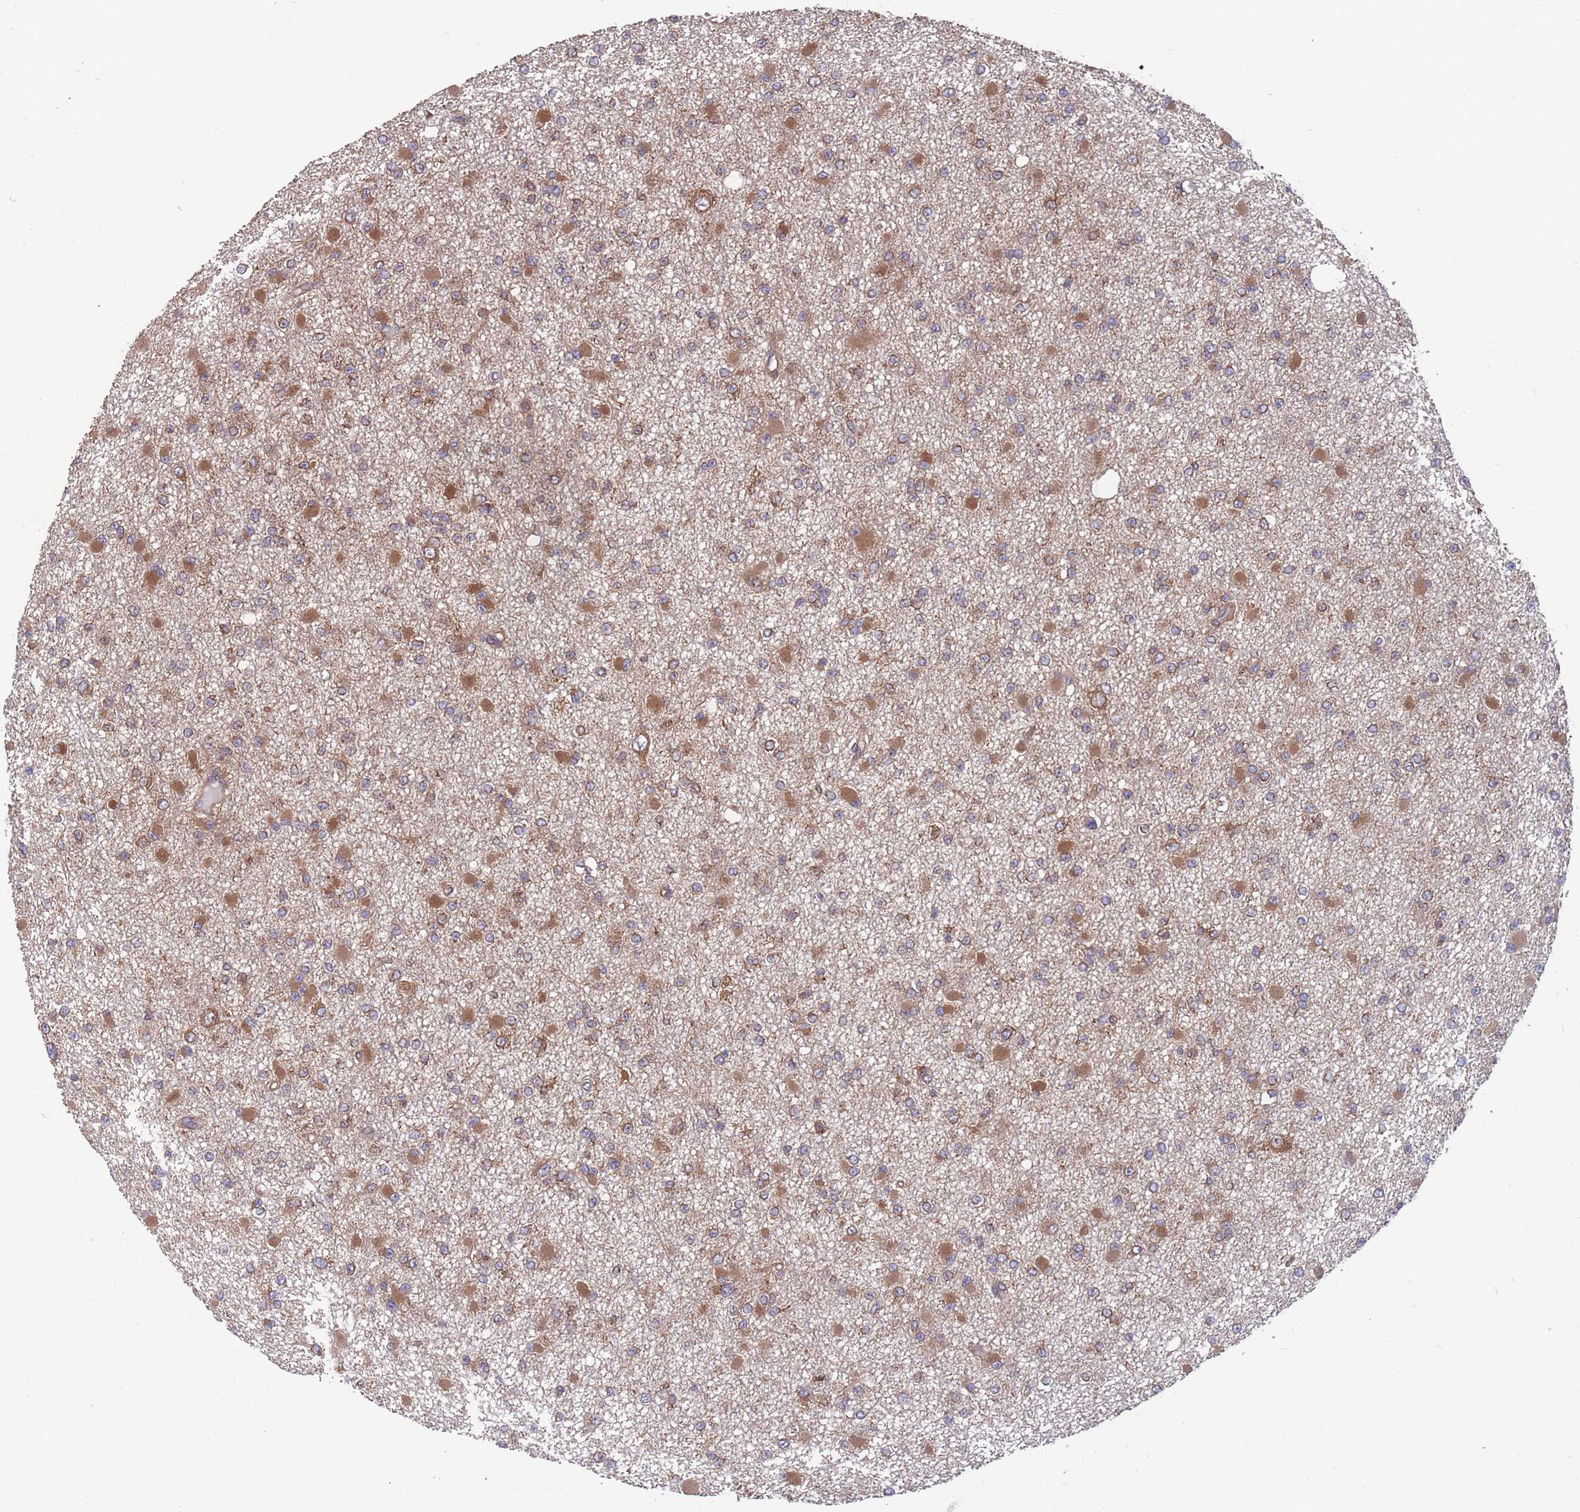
{"staining": {"intensity": "moderate", "quantity": "25%-75%", "location": "cytoplasmic/membranous"}, "tissue": "glioma", "cell_type": "Tumor cells", "image_type": "cancer", "snomed": [{"axis": "morphology", "description": "Glioma, malignant, Low grade"}, {"axis": "topography", "description": "Brain"}], "caption": "About 25%-75% of tumor cells in human glioma exhibit moderate cytoplasmic/membranous protein staining as visualized by brown immunohistochemical staining.", "gene": "ZPR1", "patient": {"sex": "female", "age": 22}}